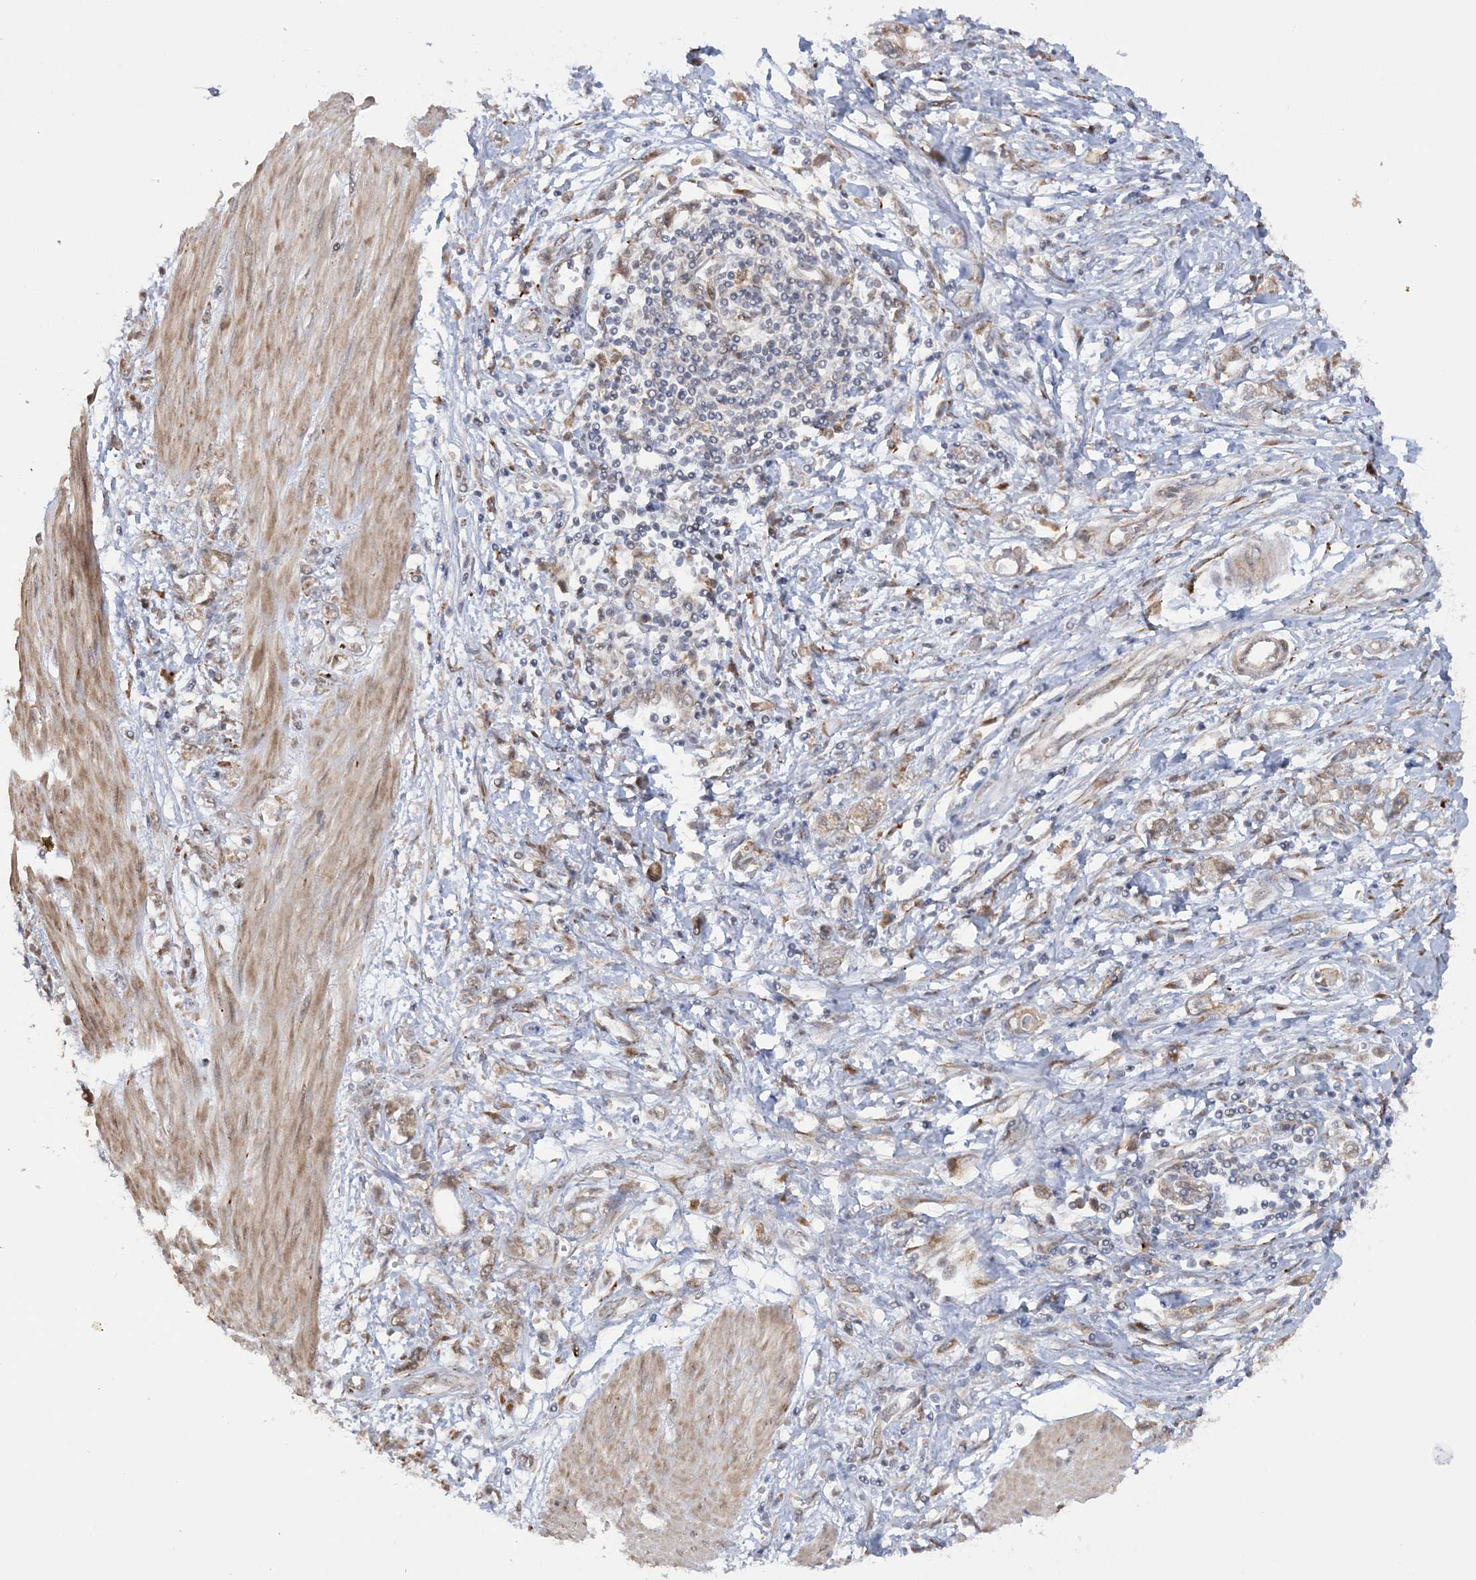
{"staining": {"intensity": "weak", "quantity": ">75%", "location": "cytoplasmic/membranous"}, "tissue": "stomach cancer", "cell_type": "Tumor cells", "image_type": "cancer", "snomed": [{"axis": "morphology", "description": "Adenocarcinoma, NOS"}, {"axis": "topography", "description": "Stomach"}], "caption": "Immunohistochemical staining of adenocarcinoma (stomach) shows weak cytoplasmic/membranous protein positivity in approximately >75% of tumor cells. The staining was performed using DAB, with brown indicating positive protein expression. Nuclei are stained blue with hematoxylin.", "gene": "MRPL47", "patient": {"sex": "female", "age": 76}}